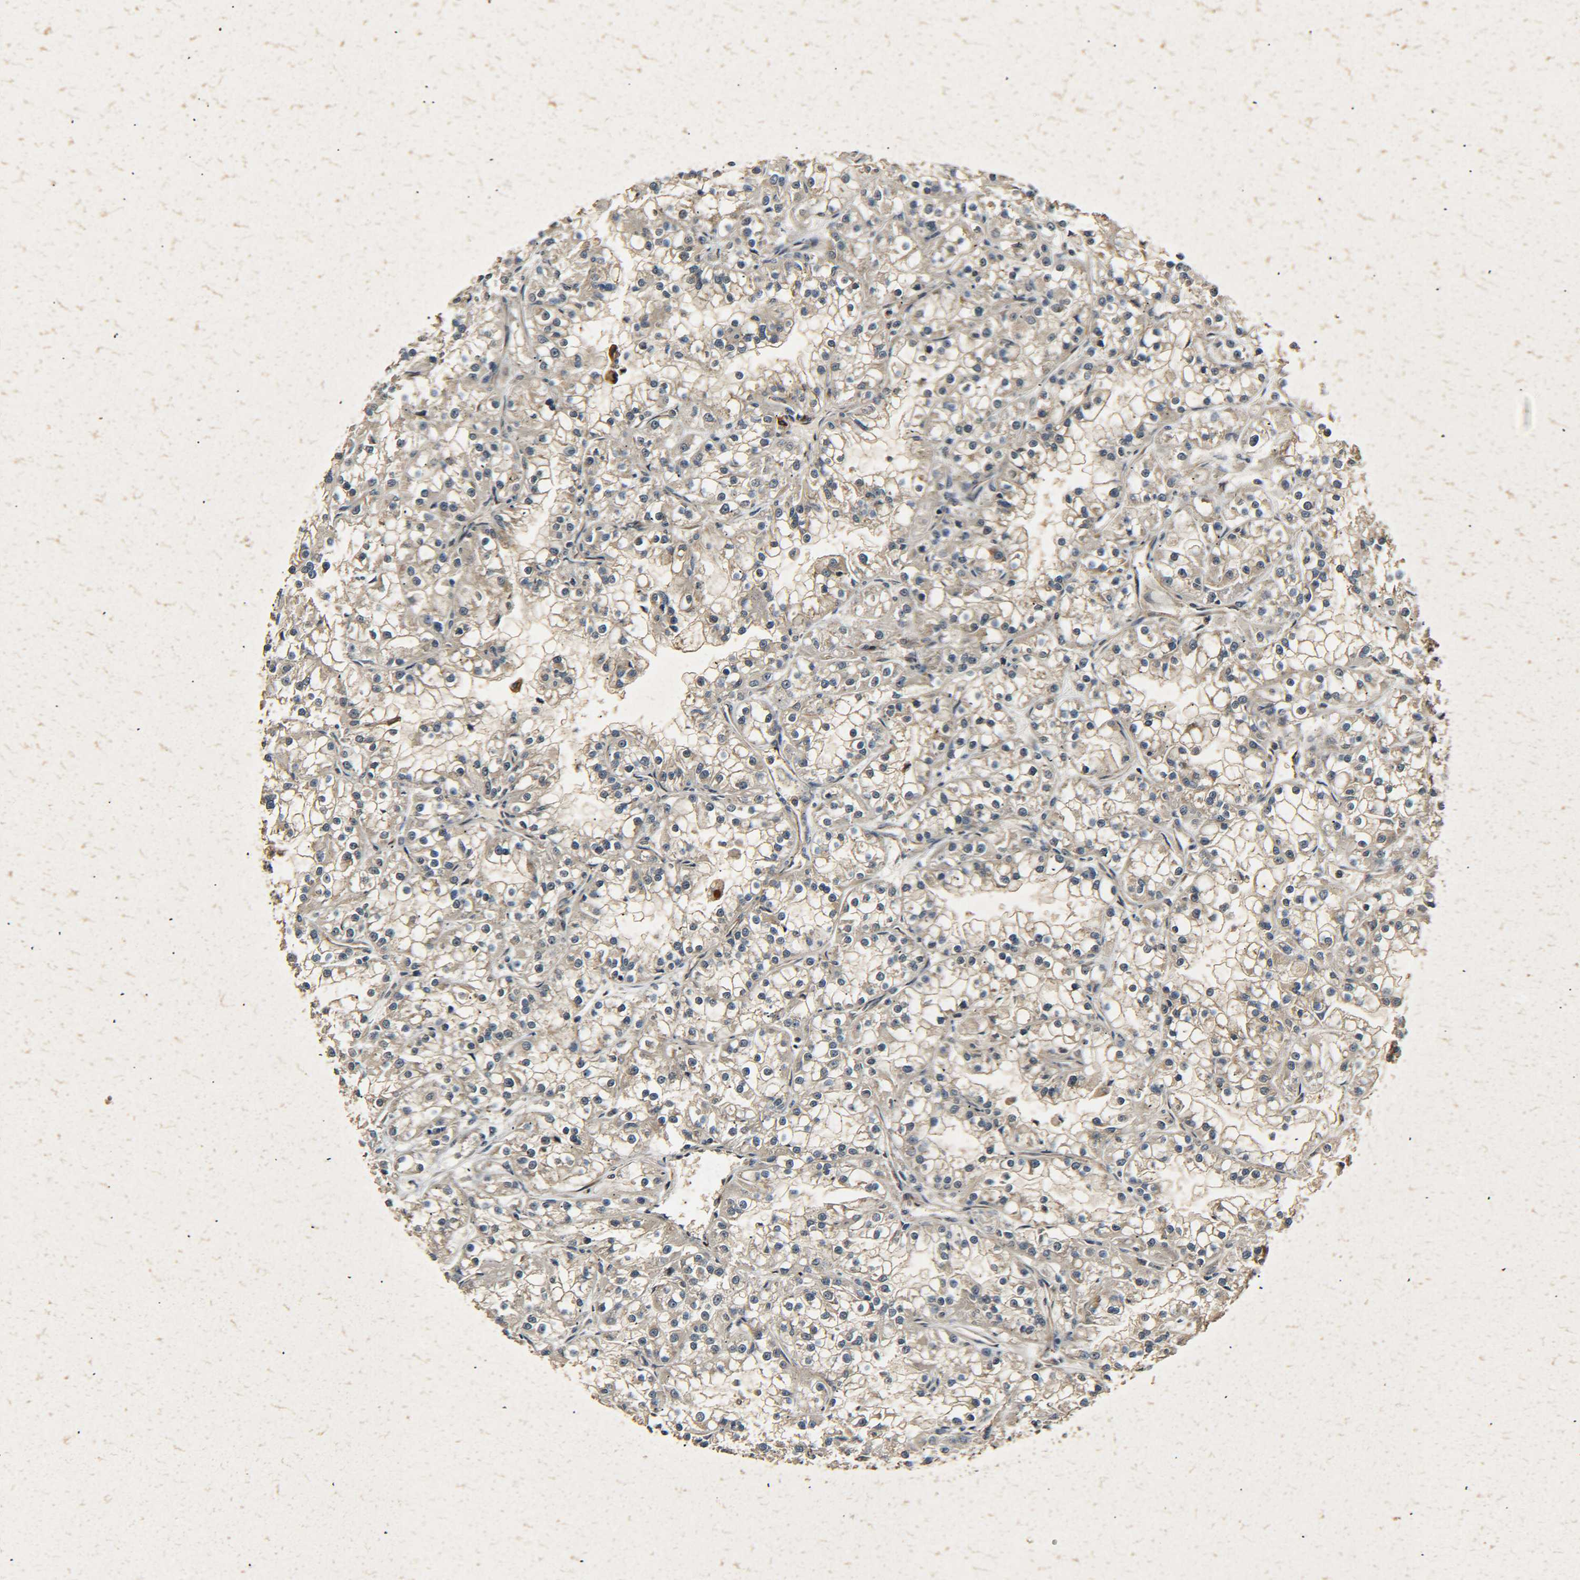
{"staining": {"intensity": "weak", "quantity": ">75%", "location": "cytoplasmic/membranous"}, "tissue": "renal cancer", "cell_type": "Tumor cells", "image_type": "cancer", "snomed": [{"axis": "morphology", "description": "Adenocarcinoma, NOS"}, {"axis": "topography", "description": "Kidney"}], "caption": "Renal cancer (adenocarcinoma) tissue shows weak cytoplasmic/membranous positivity in approximately >75% of tumor cells, visualized by immunohistochemistry.", "gene": "MEIS1", "patient": {"sex": "female", "age": 52}}